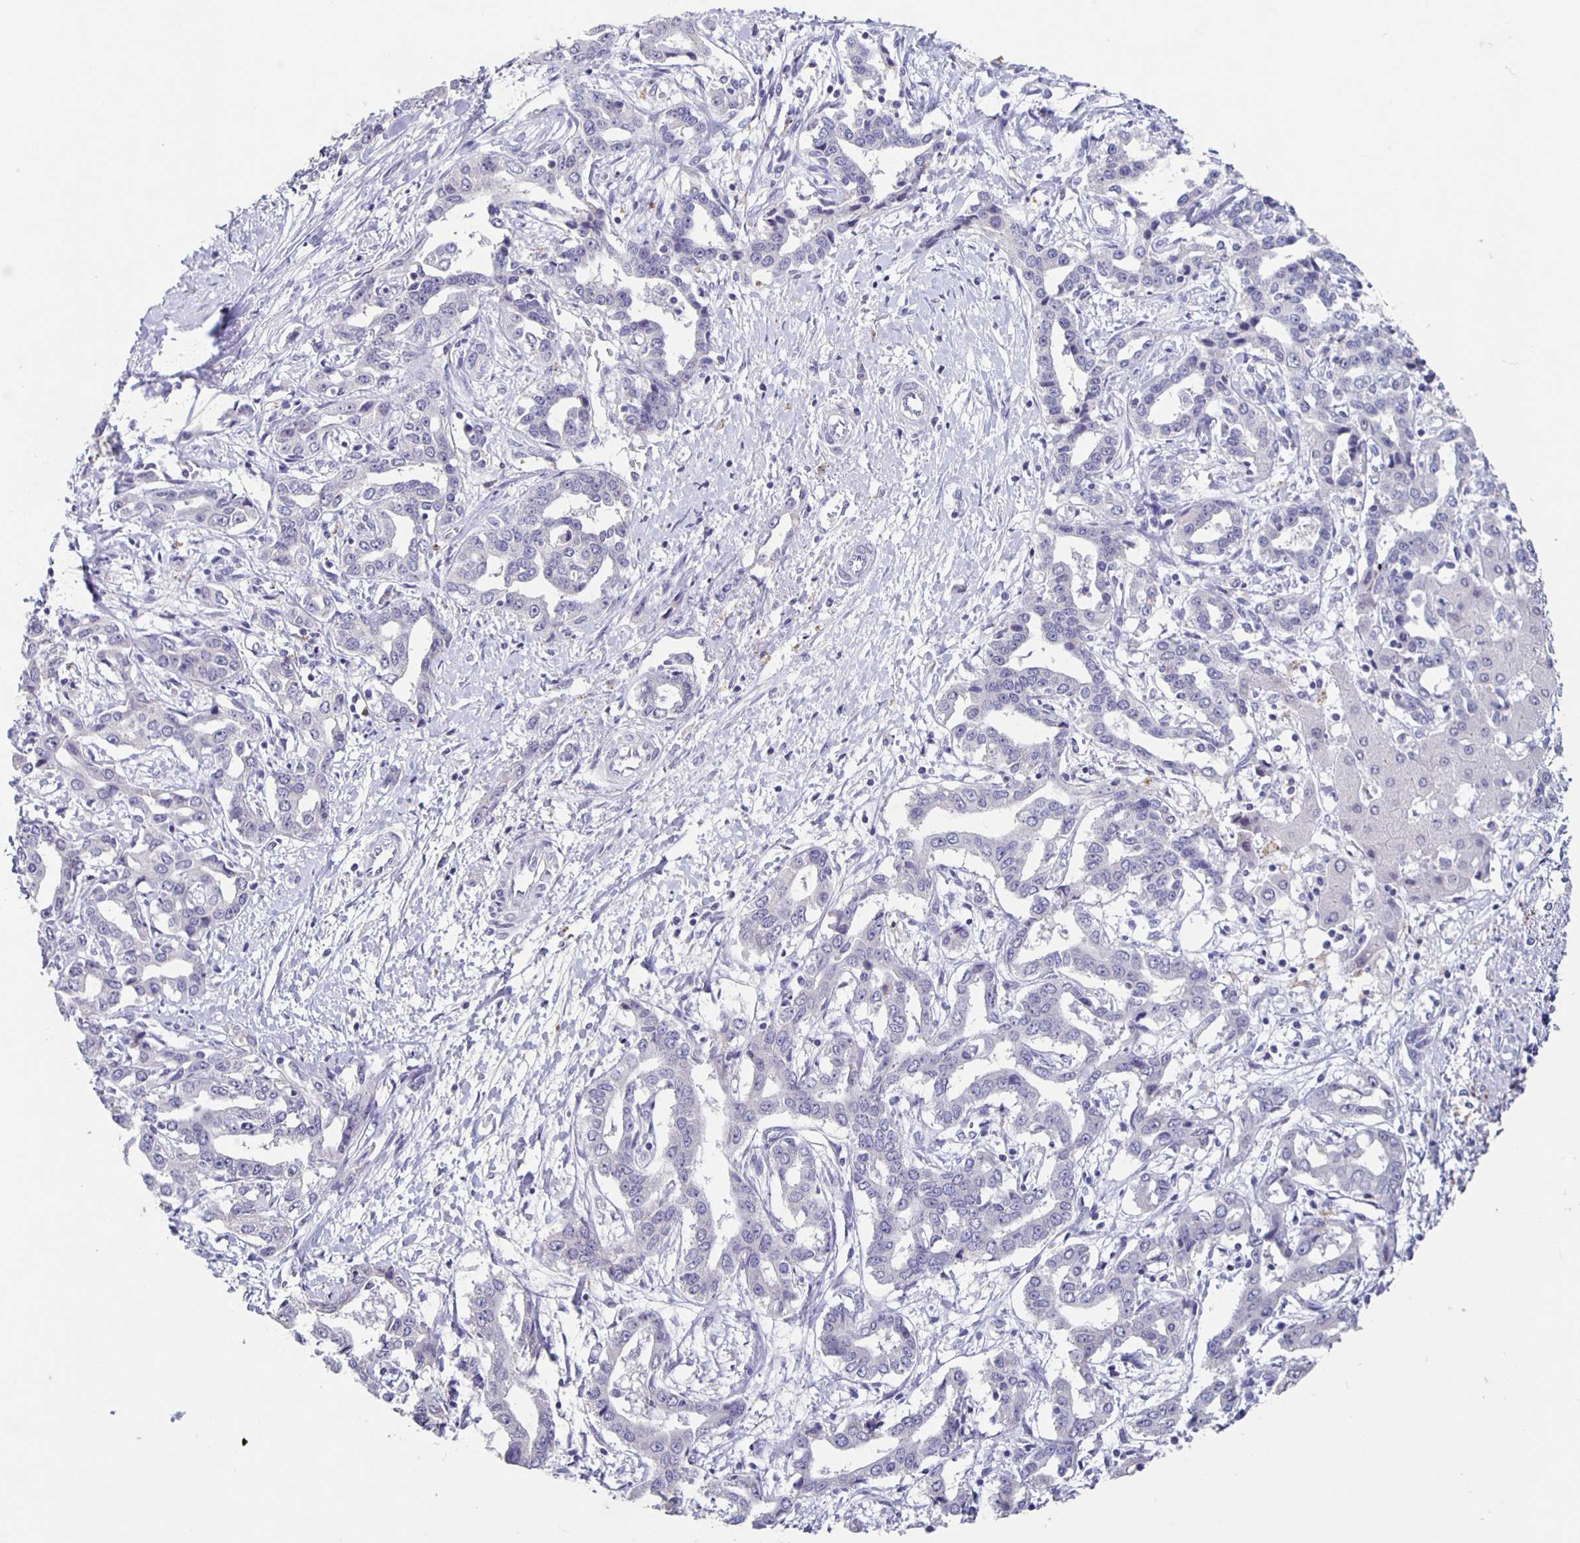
{"staining": {"intensity": "negative", "quantity": "none", "location": "none"}, "tissue": "liver cancer", "cell_type": "Tumor cells", "image_type": "cancer", "snomed": [{"axis": "morphology", "description": "Cholangiocarcinoma"}, {"axis": "topography", "description": "Liver"}], "caption": "An immunohistochemistry (IHC) micrograph of cholangiocarcinoma (liver) is shown. There is no staining in tumor cells of cholangiocarcinoma (liver).", "gene": "CARNS1", "patient": {"sex": "male", "age": 59}}